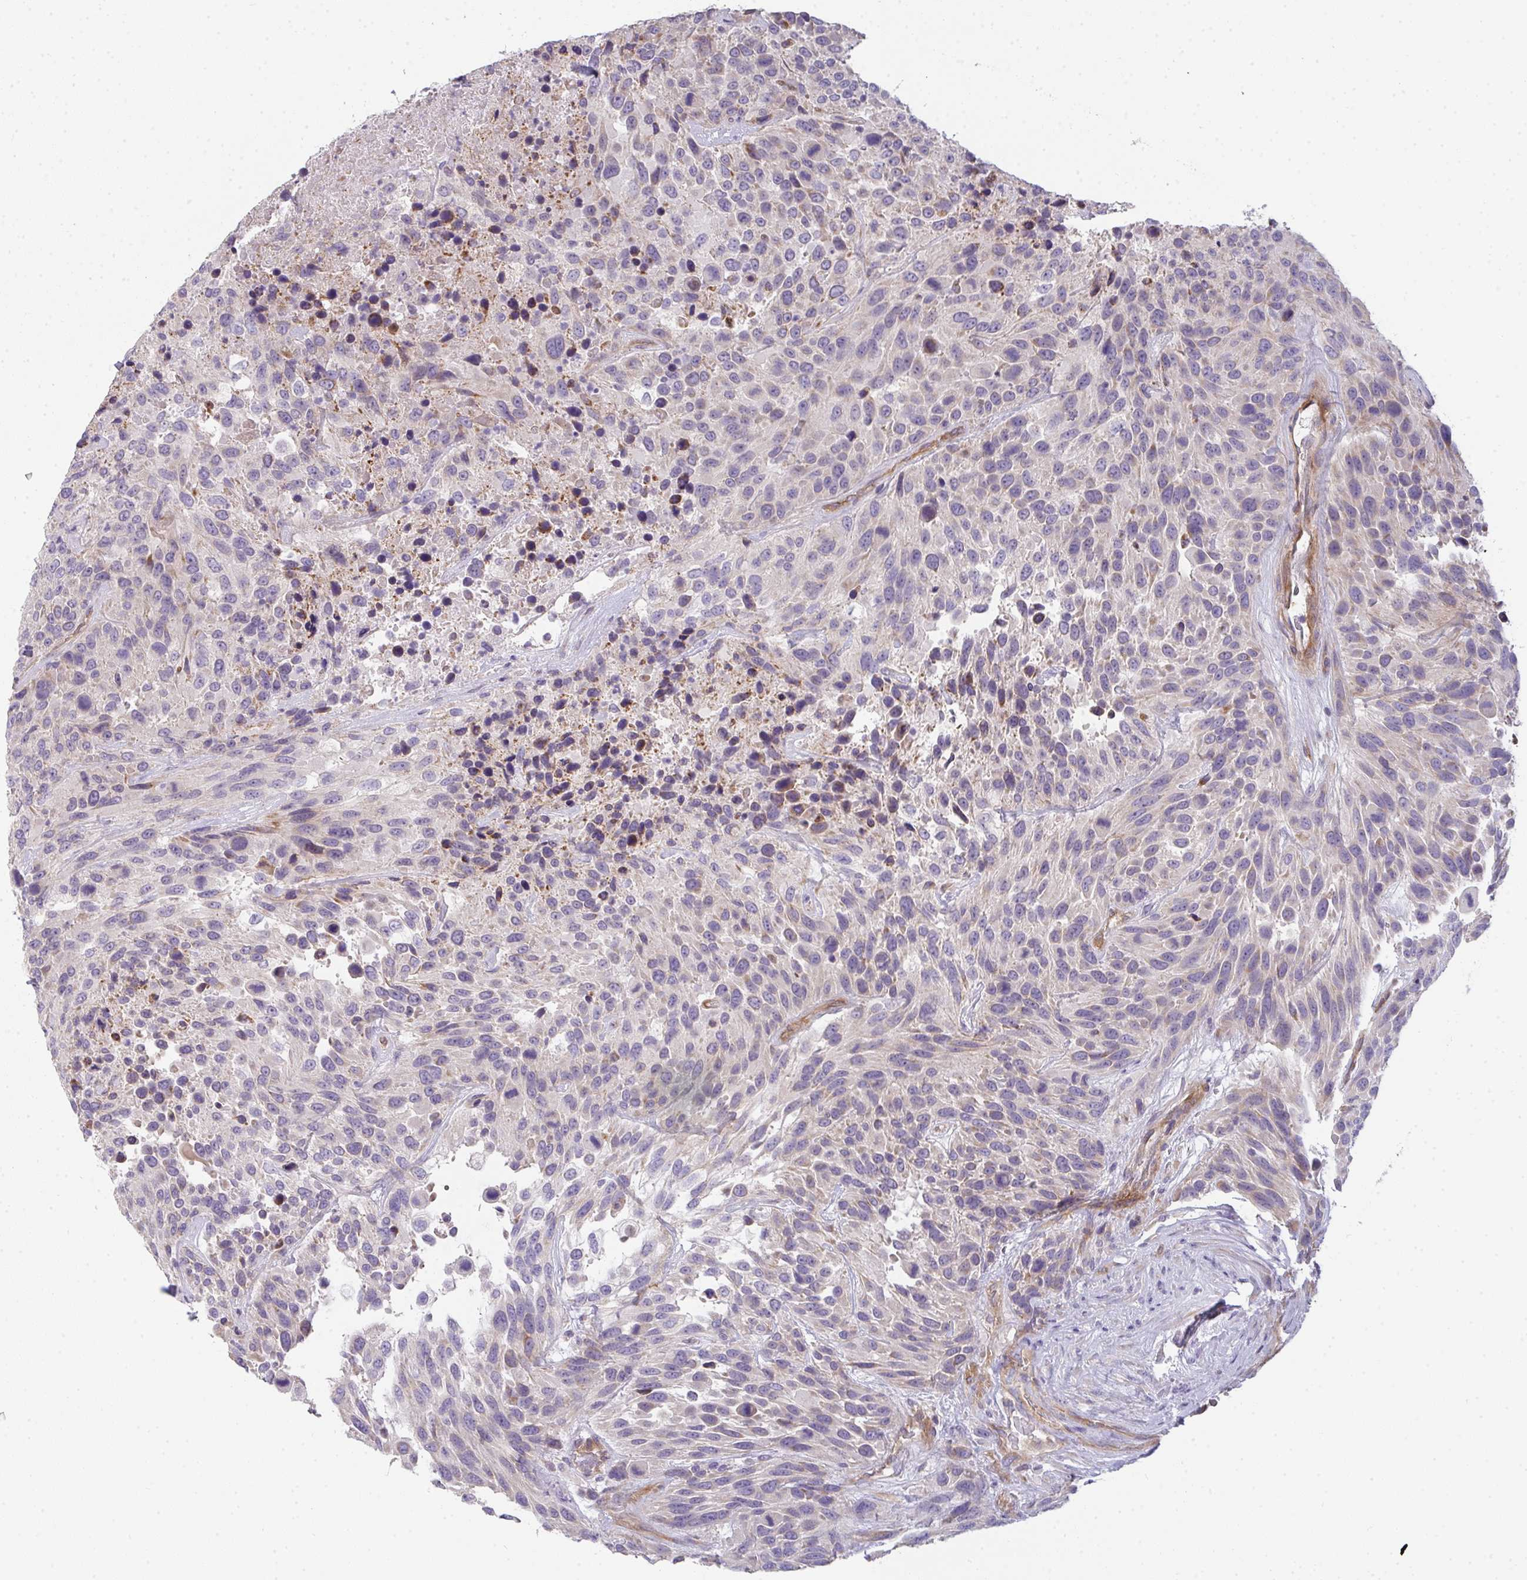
{"staining": {"intensity": "weak", "quantity": "<25%", "location": "cytoplasmic/membranous"}, "tissue": "urothelial cancer", "cell_type": "Tumor cells", "image_type": "cancer", "snomed": [{"axis": "morphology", "description": "Urothelial carcinoma, High grade"}, {"axis": "topography", "description": "Urinary bladder"}], "caption": "A high-resolution image shows IHC staining of urothelial cancer, which shows no significant positivity in tumor cells.", "gene": "FILIP1", "patient": {"sex": "female", "age": 70}}